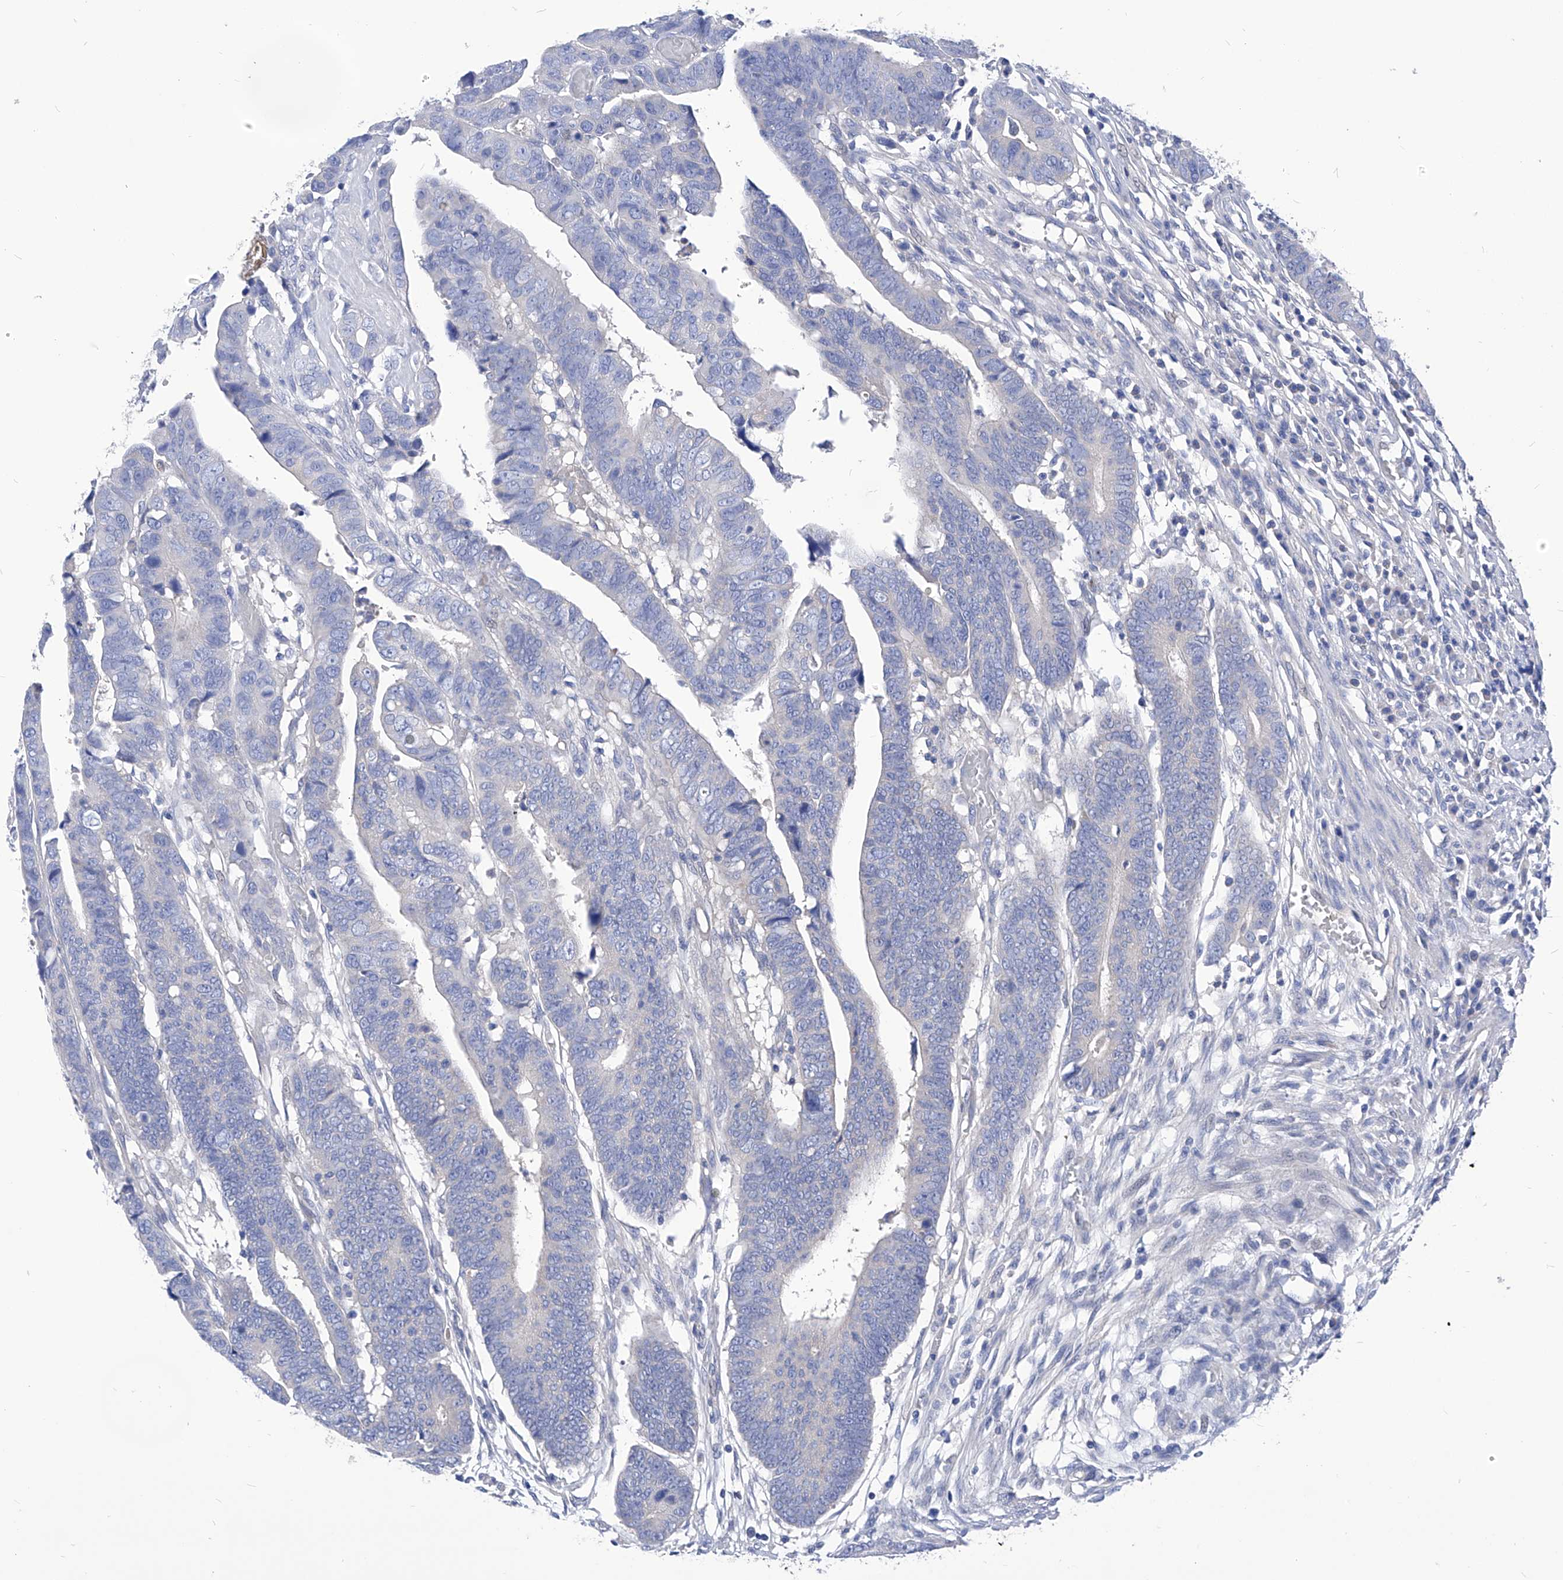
{"staining": {"intensity": "negative", "quantity": "none", "location": "none"}, "tissue": "colorectal cancer", "cell_type": "Tumor cells", "image_type": "cancer", "snomed": [{"axis": "morphology", "description": "Adenocarcinoma, NOS"}, {"axis": "topography", "description": "Rectum"}], "caption": "This is an immunohistochemistry photomicrograph of colorectal cancer. There is no staining in tumor cells.", "gene": "XPNPEP1", "patient": {"sex": "female", "age": 65}}